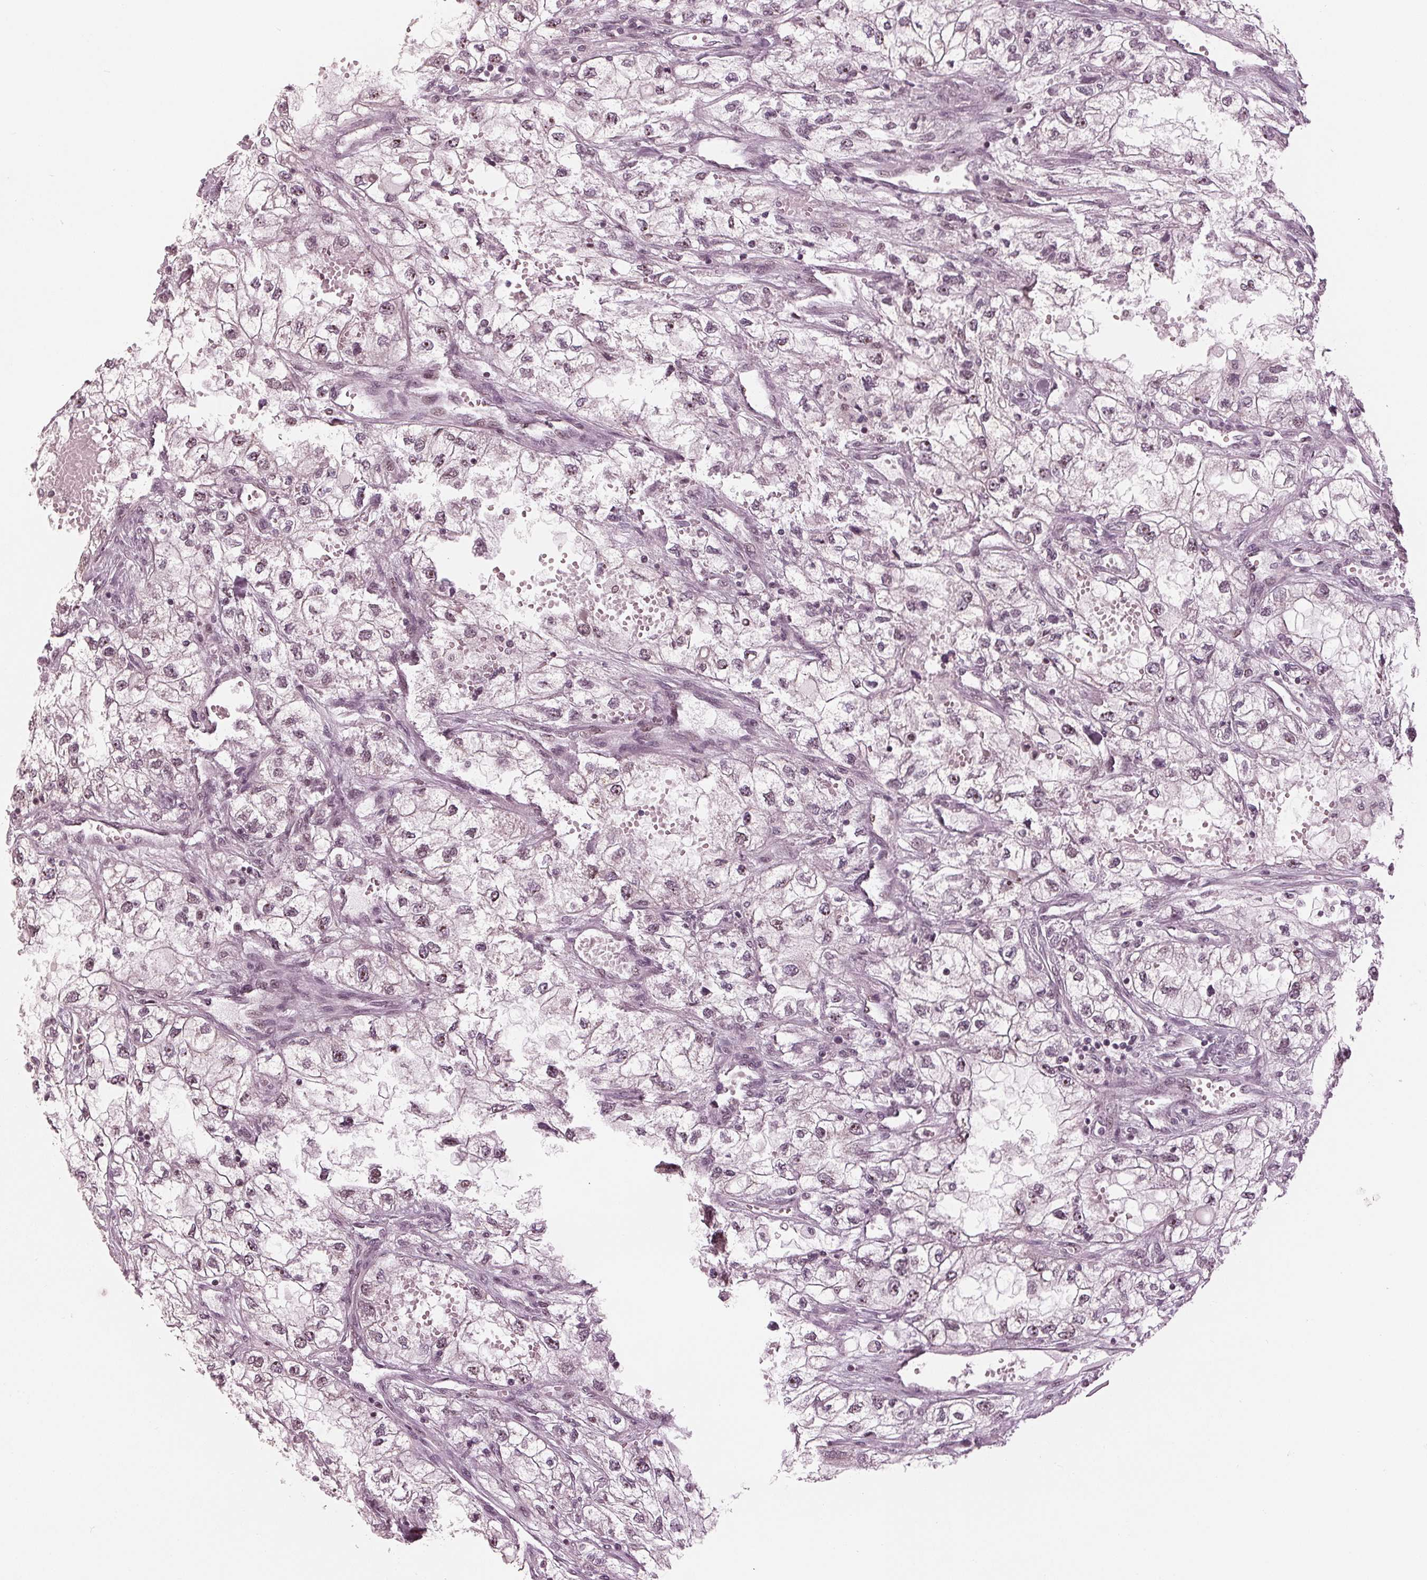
{"staining": {"intensity": "negative", "quantity": "none", "location": "none"}, "tissue": "renal cancer", "cell_type": "Tumor cells", "image_type": "cancer", "snomed": [{"axis": "morphology", "description": "Adenocarcinoma, NOS"}, {"axis": "topography", "description": "Kidney"}], "caption": "Photomicrograph shows no significant protein expression in tumor cells of renal cancer.", "gene": "ADPRHL1", "patient": {"sex": "male", "age": 59}}